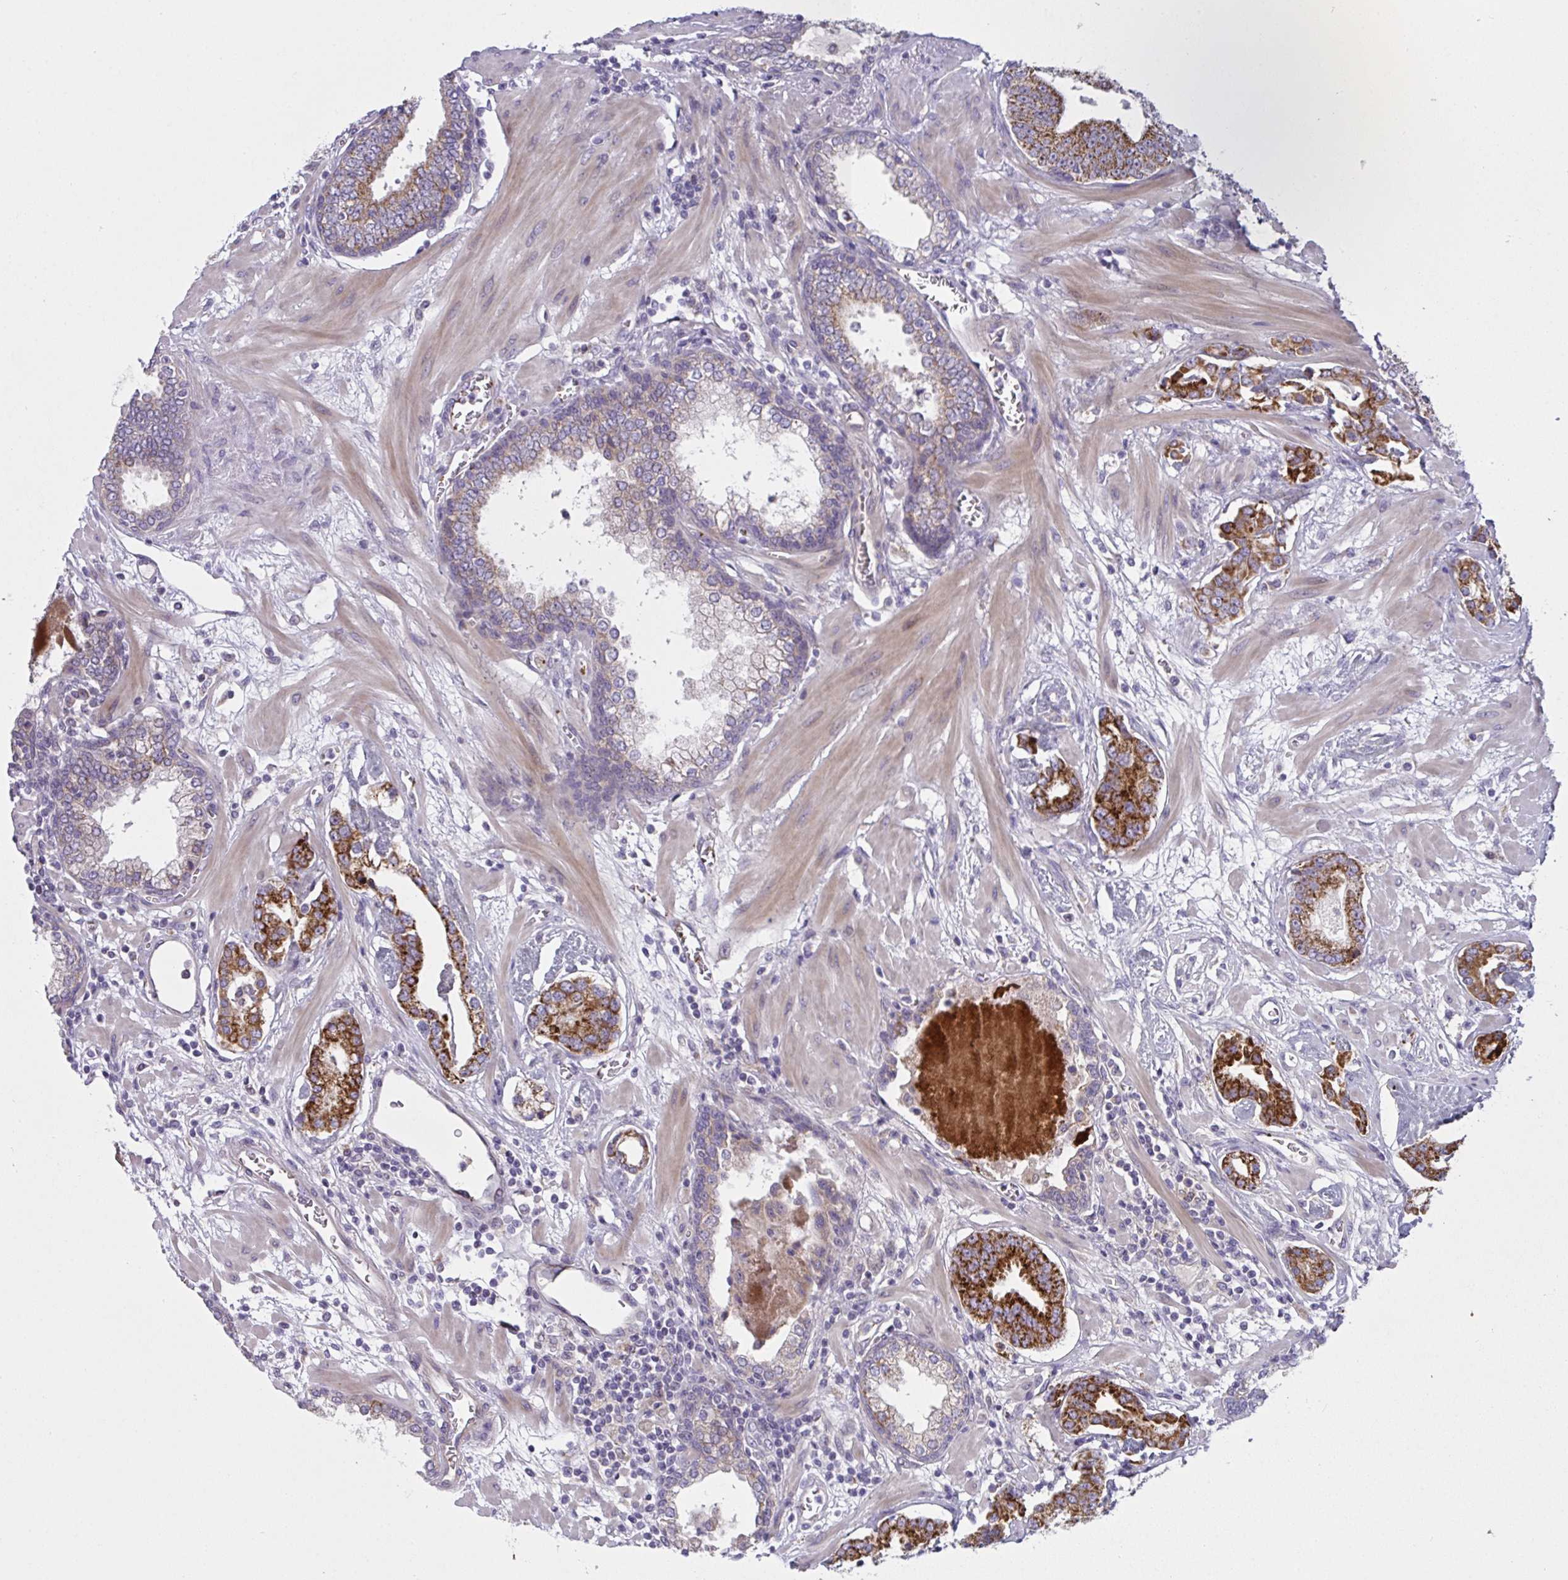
{"staining": {"intensity": "strong", "quantity": ">75%", "location": "cytoplasmic/membranous"}, "tissue": "prostate cancer", "cell_type": "Tumor cells", "image_type": "cancer", "snomed": [{"axis": "morphology", "description": "Adenocarcinoma, Low grade"}, {"axis": "topography", "description": "Prostate"}], "caption": "Immunohistochemical staining of prostate low-grade adenocarcinoma reveals strong cytoplasmic/membranous protein expression in about >75% of tumor cells.", "gene": "MRPS2", "patient": {"sex": "male", "age": 62}}